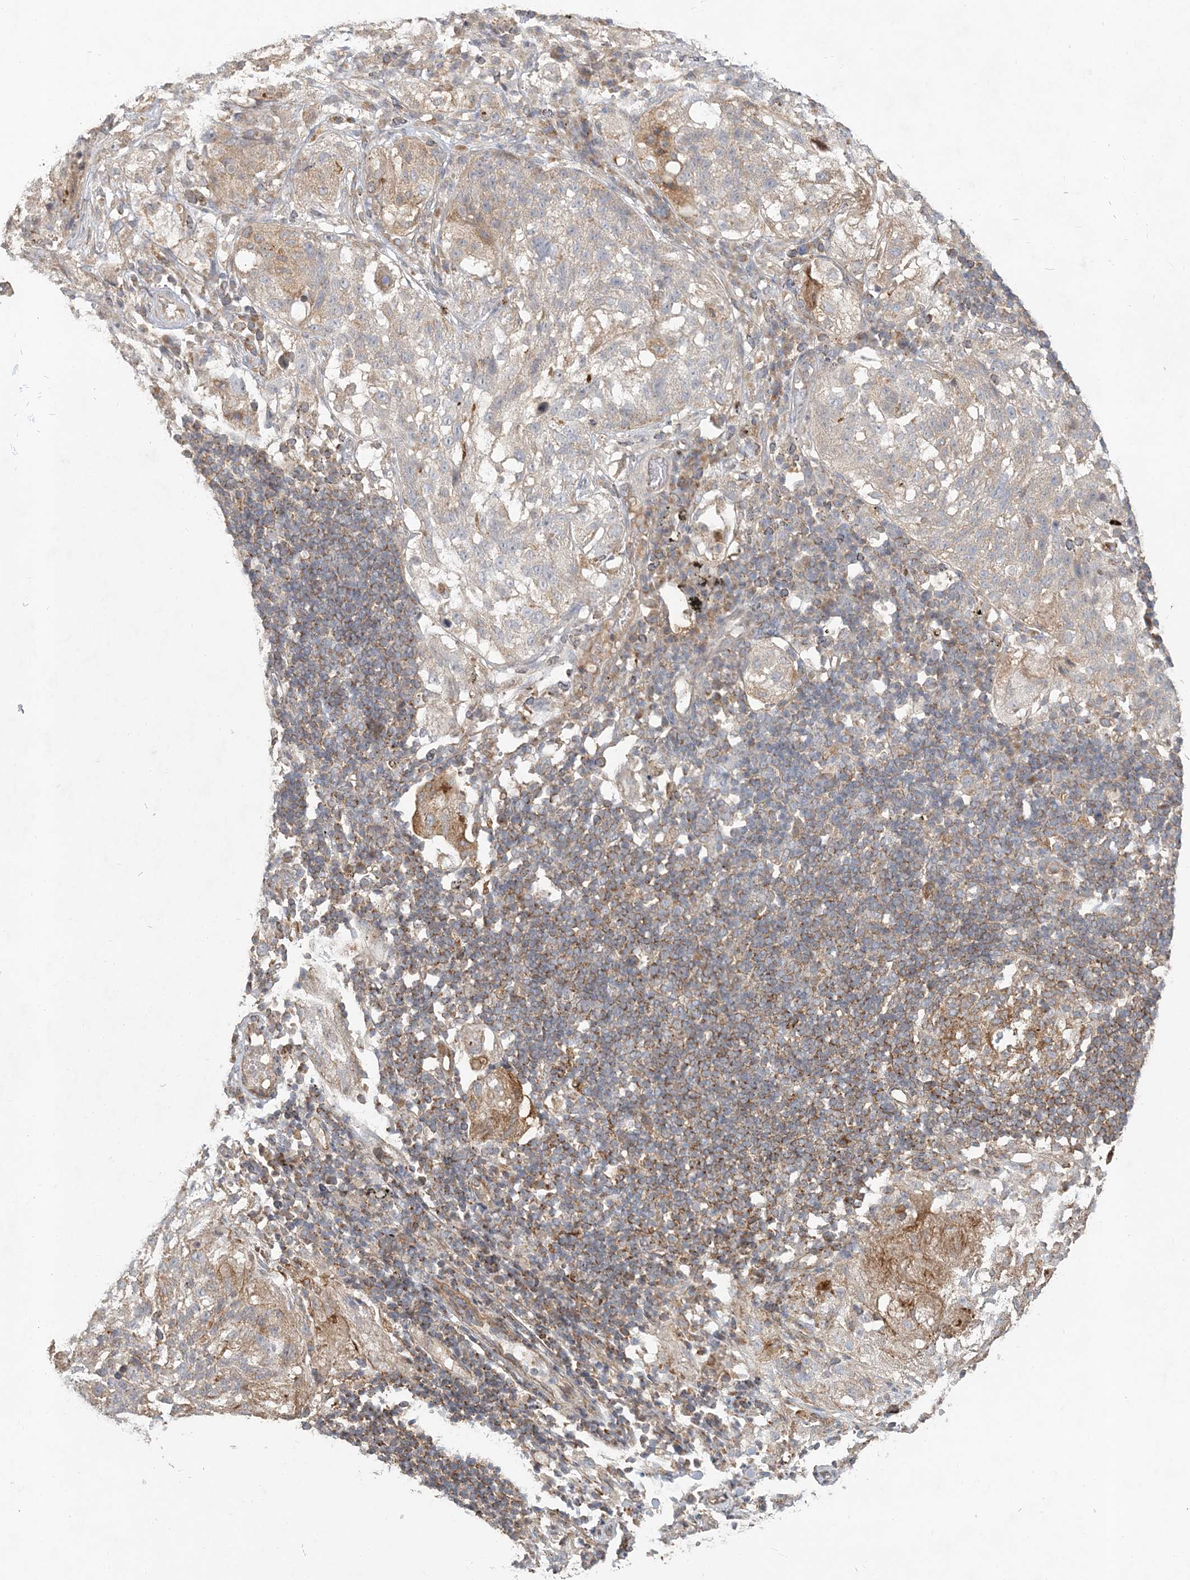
{"staining": {"intensity": "weak", "quantity": "<25%", "location": "cytoplasmic/membranous"}, "tissue": "lung cancer", "cell_type": "Tumor cells", "image_type": "cancer", "snomed": [{"axis": "morphology", "description": "Inflammation, NOS"}, {"axis": "morphology", "description": "Squamous cell carcinoma, NOS"}, {"axis": "topography", "description": "Lymph node"}, {"axis": "topography", "description": "Soft tissue"}, {"axis": "topography", "description": "Lung"}], "caption": "A histopathology image of human lung cancer (squamous cell carcinoma) is negative for staining in tumor cells. (DAB (3,3'-diaminobenzidine) immunohistochemistry, high magnification).", "gene": "RAB14", "patient": {"sex": "male", "age": 66}}